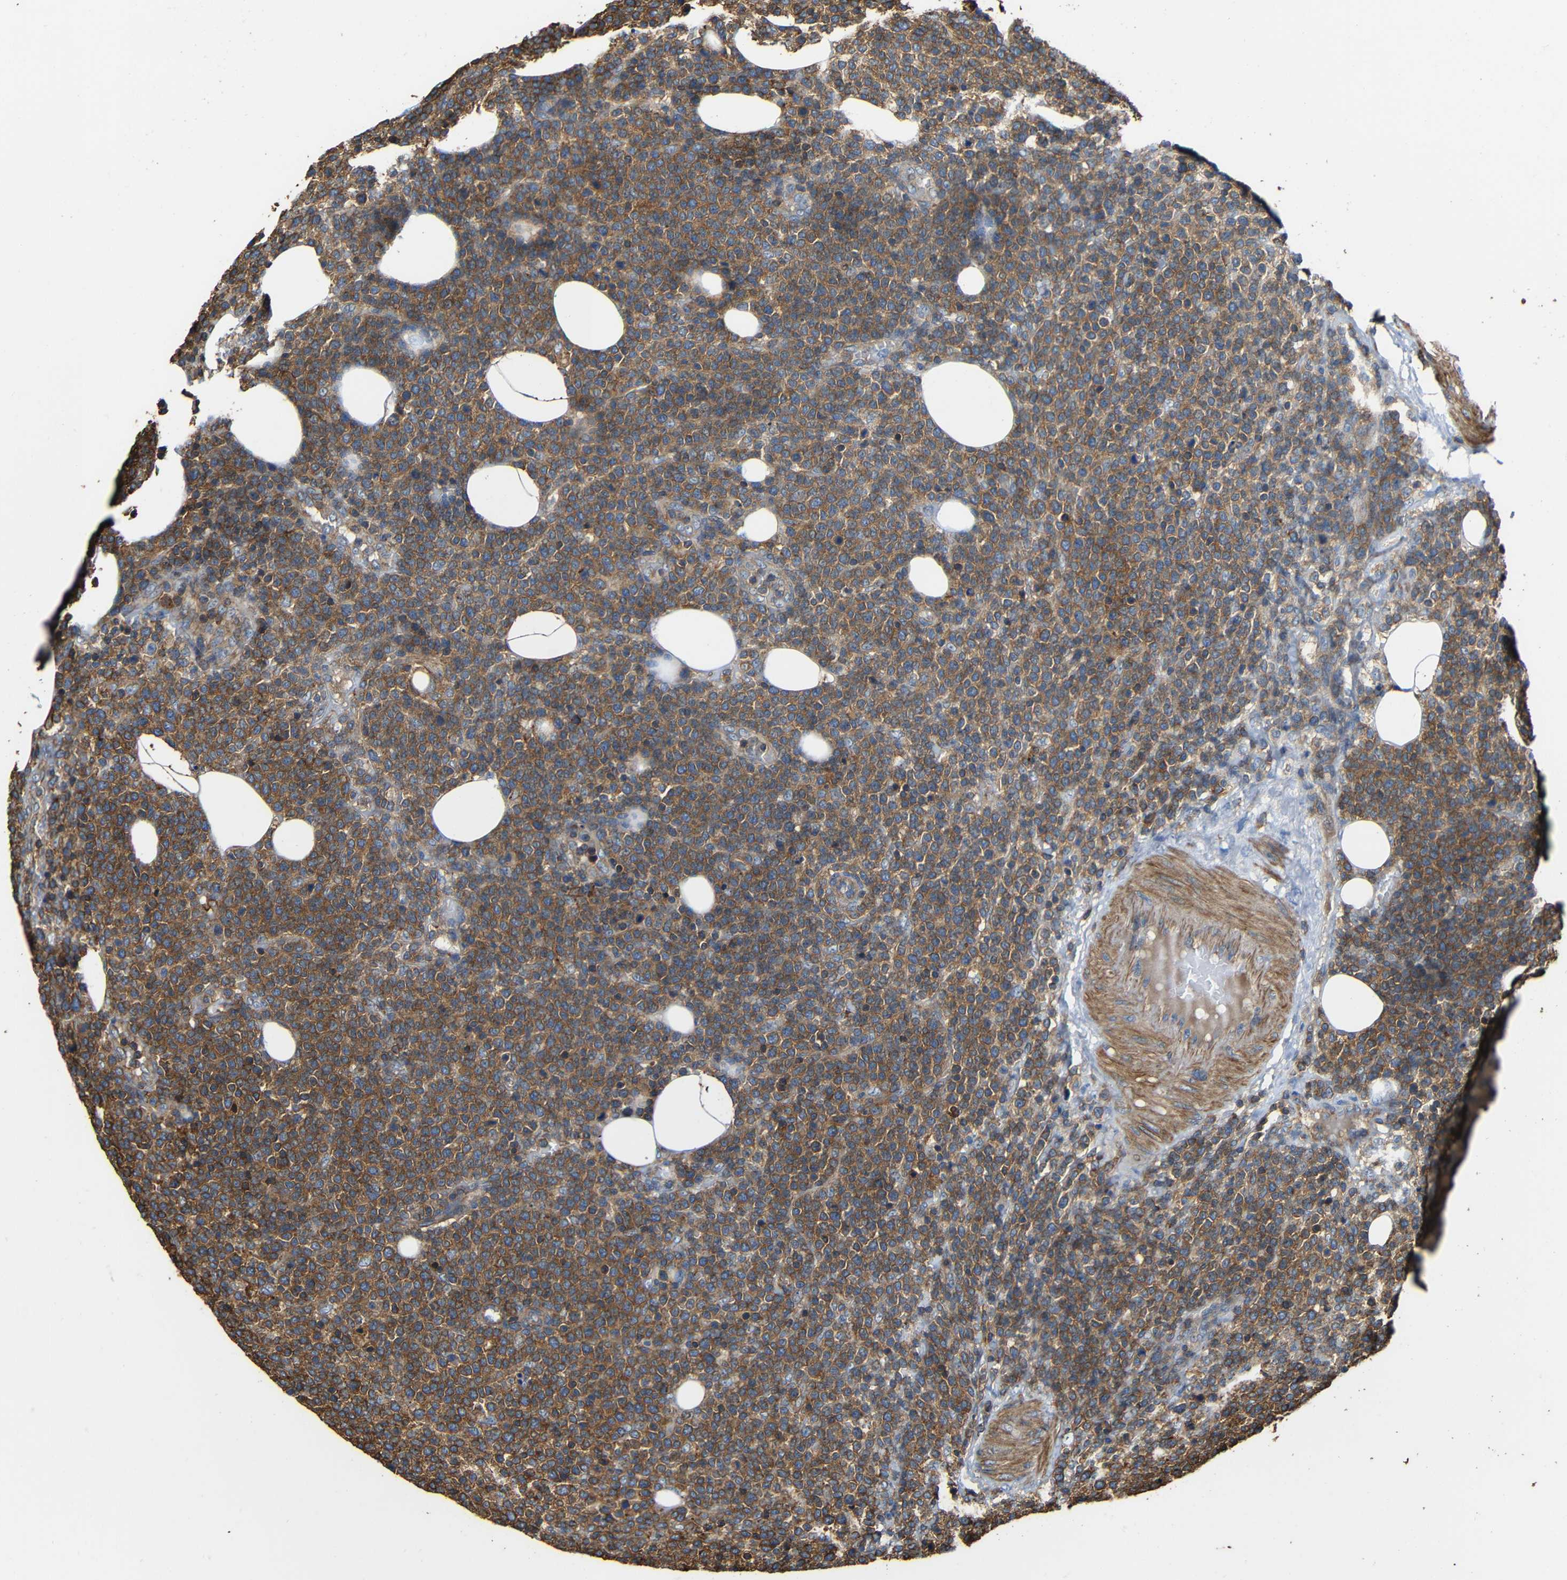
{"staining": {"intensity": "moderate", "quantity": ">75%", "location": "cytoplasmic/membranous"}, "tissue": "lymphoma", "cell_type": "Tumor cells", "image_type": "cancer", "snomed": [{"axis": "morphology", "description": "Malignant lymphoma, non-Hodgkin's type, High grade"}, {"axis": "topography", "description": "Lymph node"}], "caption": "IHC photomicrograph of human high-grade malignant lymphoma, non-Hodgkin's type stained for a protein (brown), which demonstrates medium levels of moderate cytoplasmic/membranous expression in approximately >75% of tumor cells.", "gene": "RHOT2", "patient": {"sex": "male", "age": 61}}